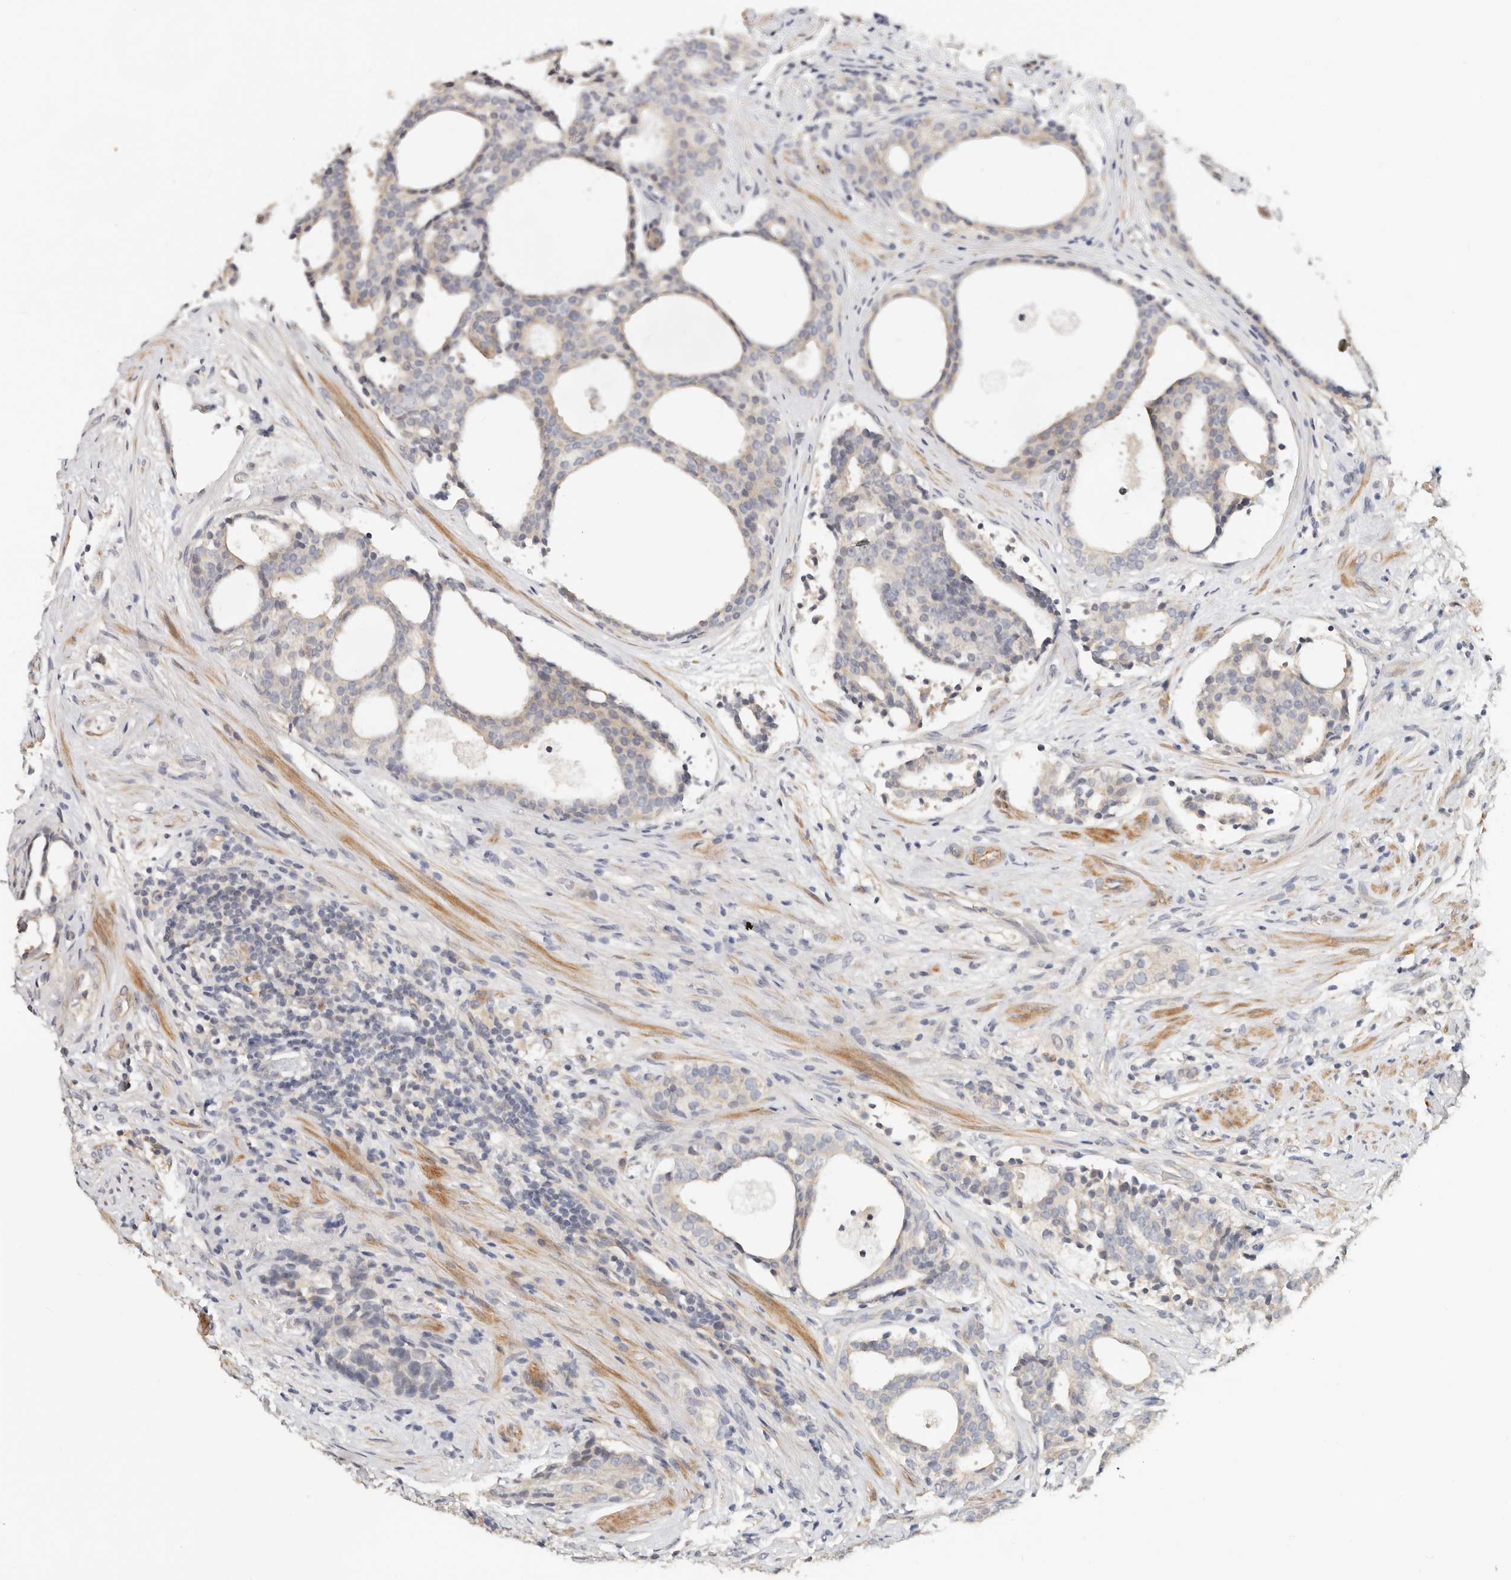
{"staining": {"intensity": "weak", "quantity": "<25%", "location": "cytoplasmic/membranous"}, "tissue": "prostate cancer", "cell_type": "Tumor cells", "image_type": "cancer", "snomed": [{"axis": "morphology", "description": "Adenocarcinoma, High grade"}, {"axis": "topography", "description": "Prostate"}], "caption": "High-grade adenocarcinoma (prostate) was stained to show a protein in brown. There is no significant positivity in tumor cells. (Stains: DAB (3,3'-diaminobenzidine) IHC with hematoxylin counter stain, Microscopy: brightfield microscopy at high magnification).", "gene": "ZRANB1", "patient": {"sex": "male", "age": 56}}